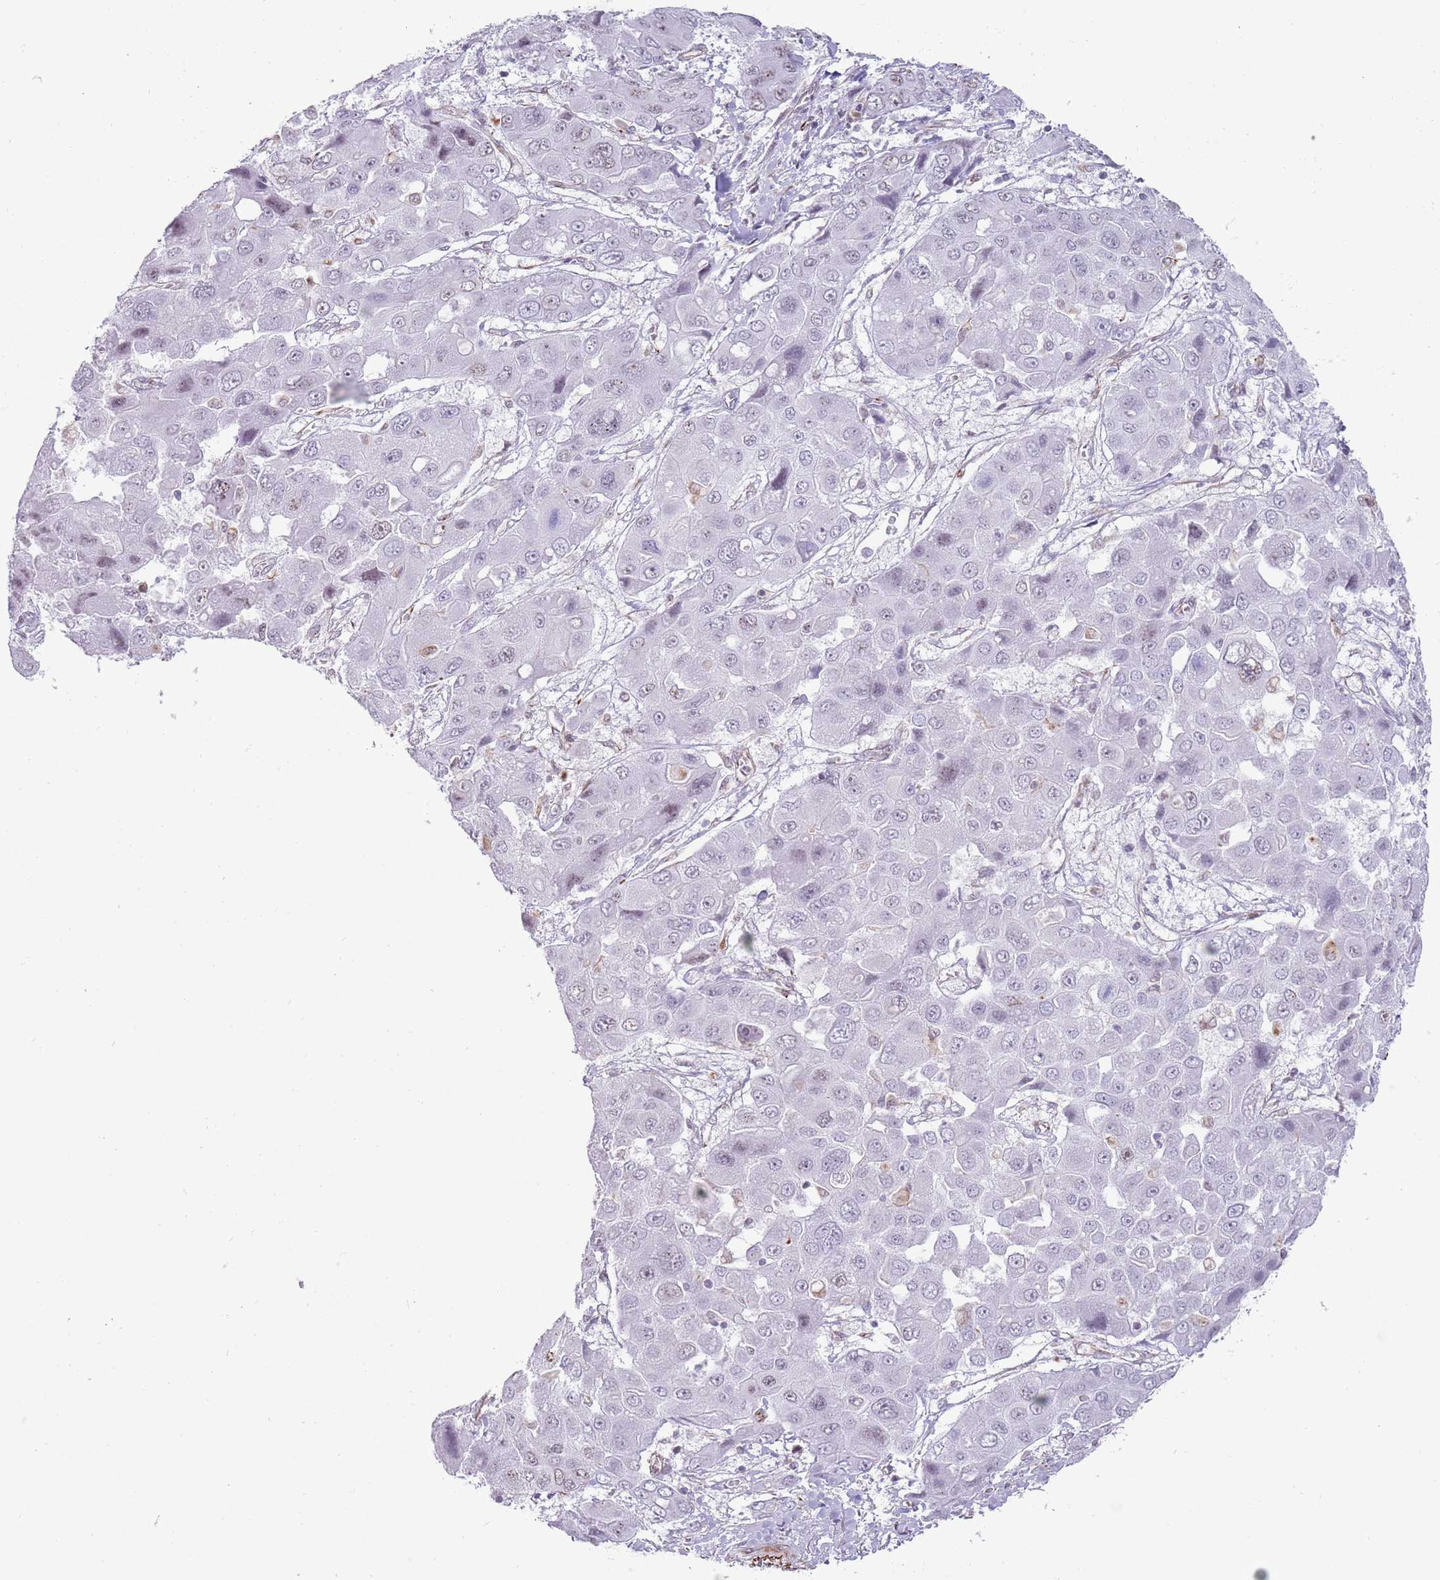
{"staining": {"intensity": "weak", "quantity": "<25%", "location": "nuclear"}, "tissue": "liver cancer", "cell_type": "Tumor cells", "image_type": "cancer", "snomed": [{"axis": "morphology", "description": "Cholangiocarcinoma"}, {"axis": "topography", "description": "Liver"}], "caption": "High power microscopy histopathology image of an IHC histopathology image of liver cancer, revealing no significant expression in tumor cells.", "gene": "NBPF3", "patient": {"sex": "male", "age": 67}}